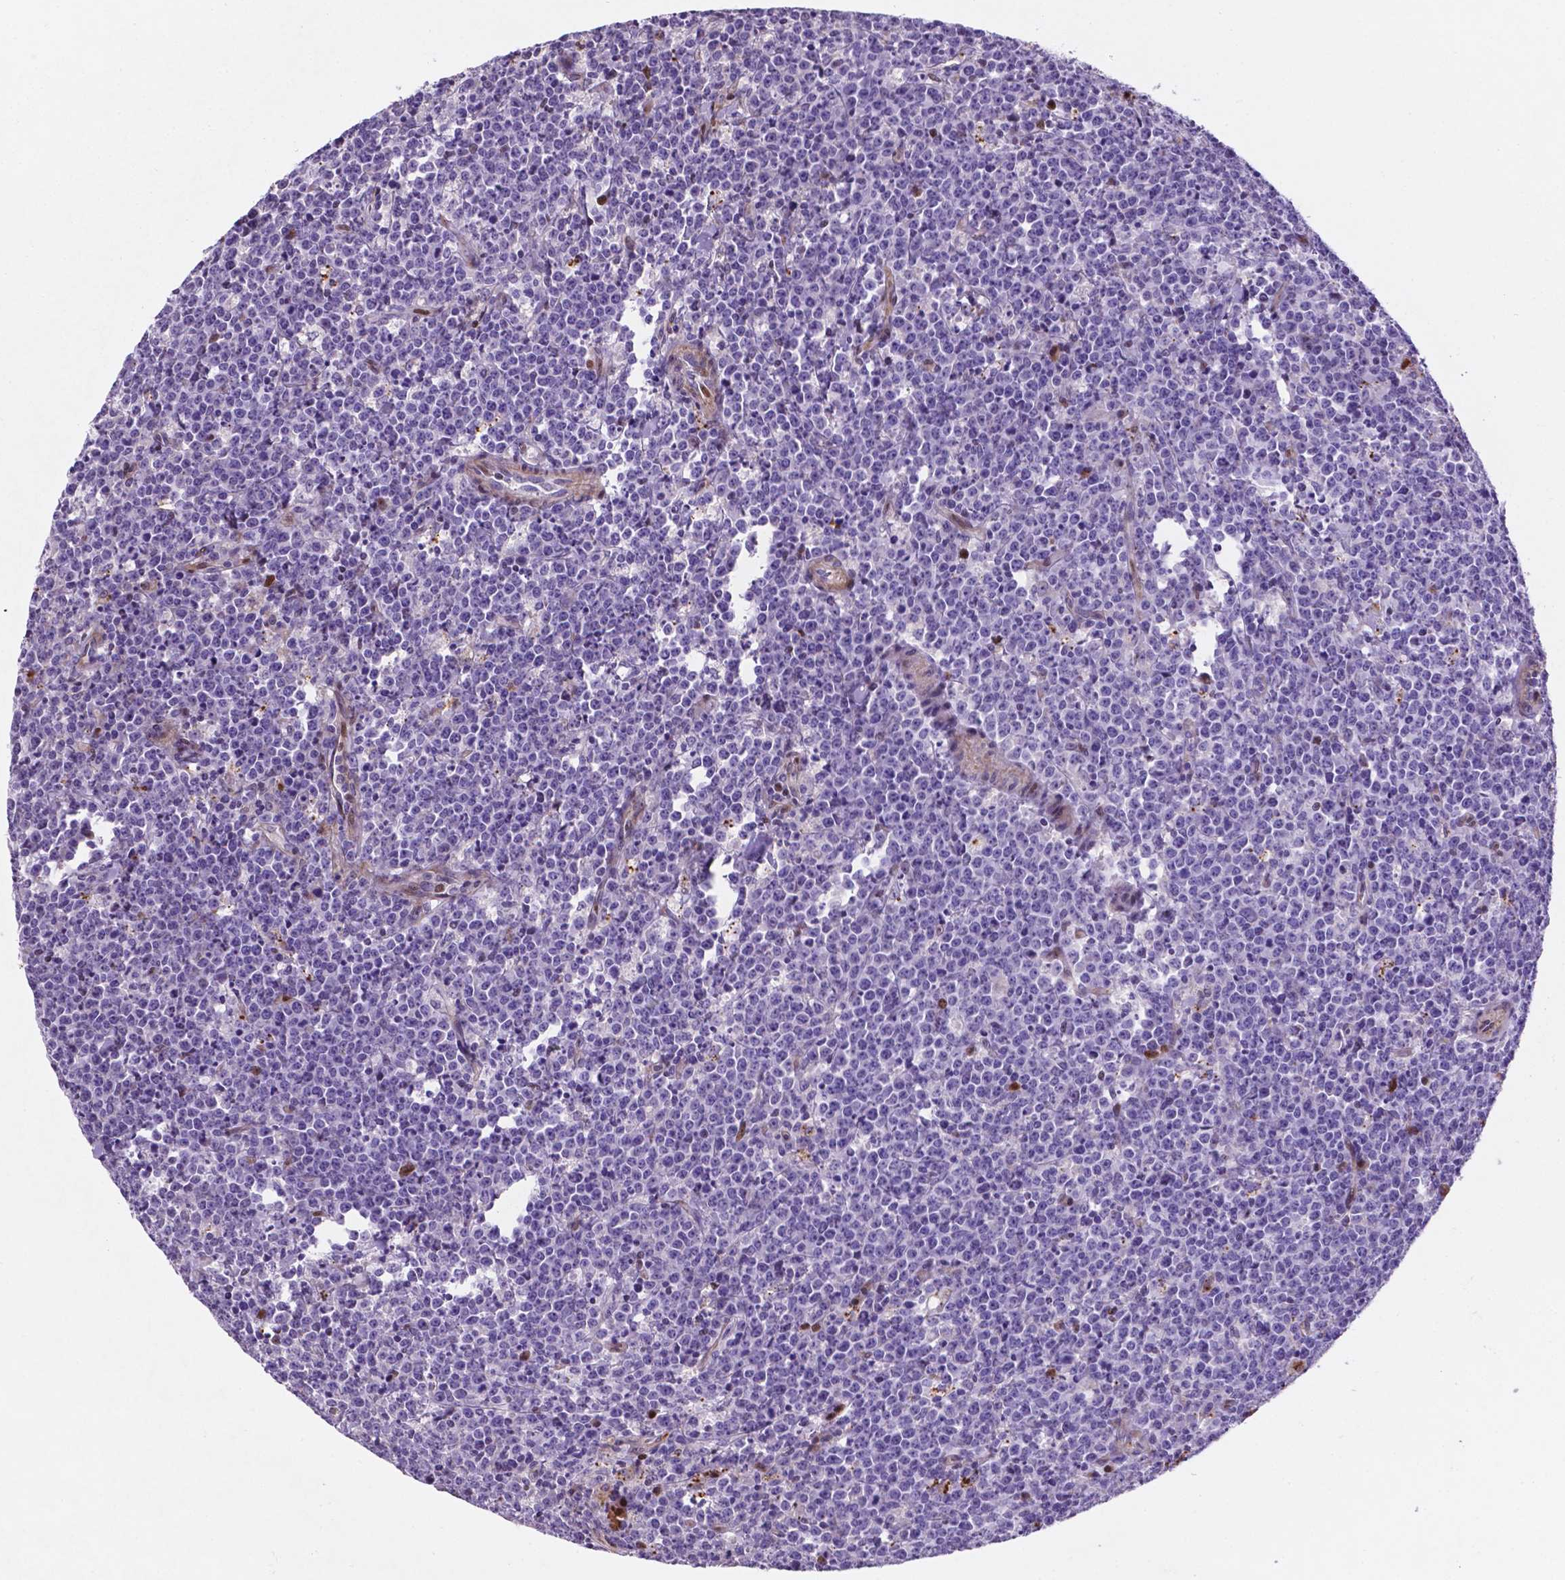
{"staining": {"intensity": "negative", "quantity": "none", "location": "none"}, "tissue": "lymphoma", "cell_type": "Tumor cells", "image_type": "cancer", "snomed": [{"axis": "morphology", "description": "Malignant lymphoma, non-Hodgkin's type, High grade"}, {"axis": "topography", "description": "Small intestine"}], "caption": "Immunohistochemistry (IHC) of malignant lymphoma, non-Hodgkin's type (high-grade) exhibits no expression in tumor cells.", "gene": "TM4SF20", "patient": {"sex": "female", "age": 56}}